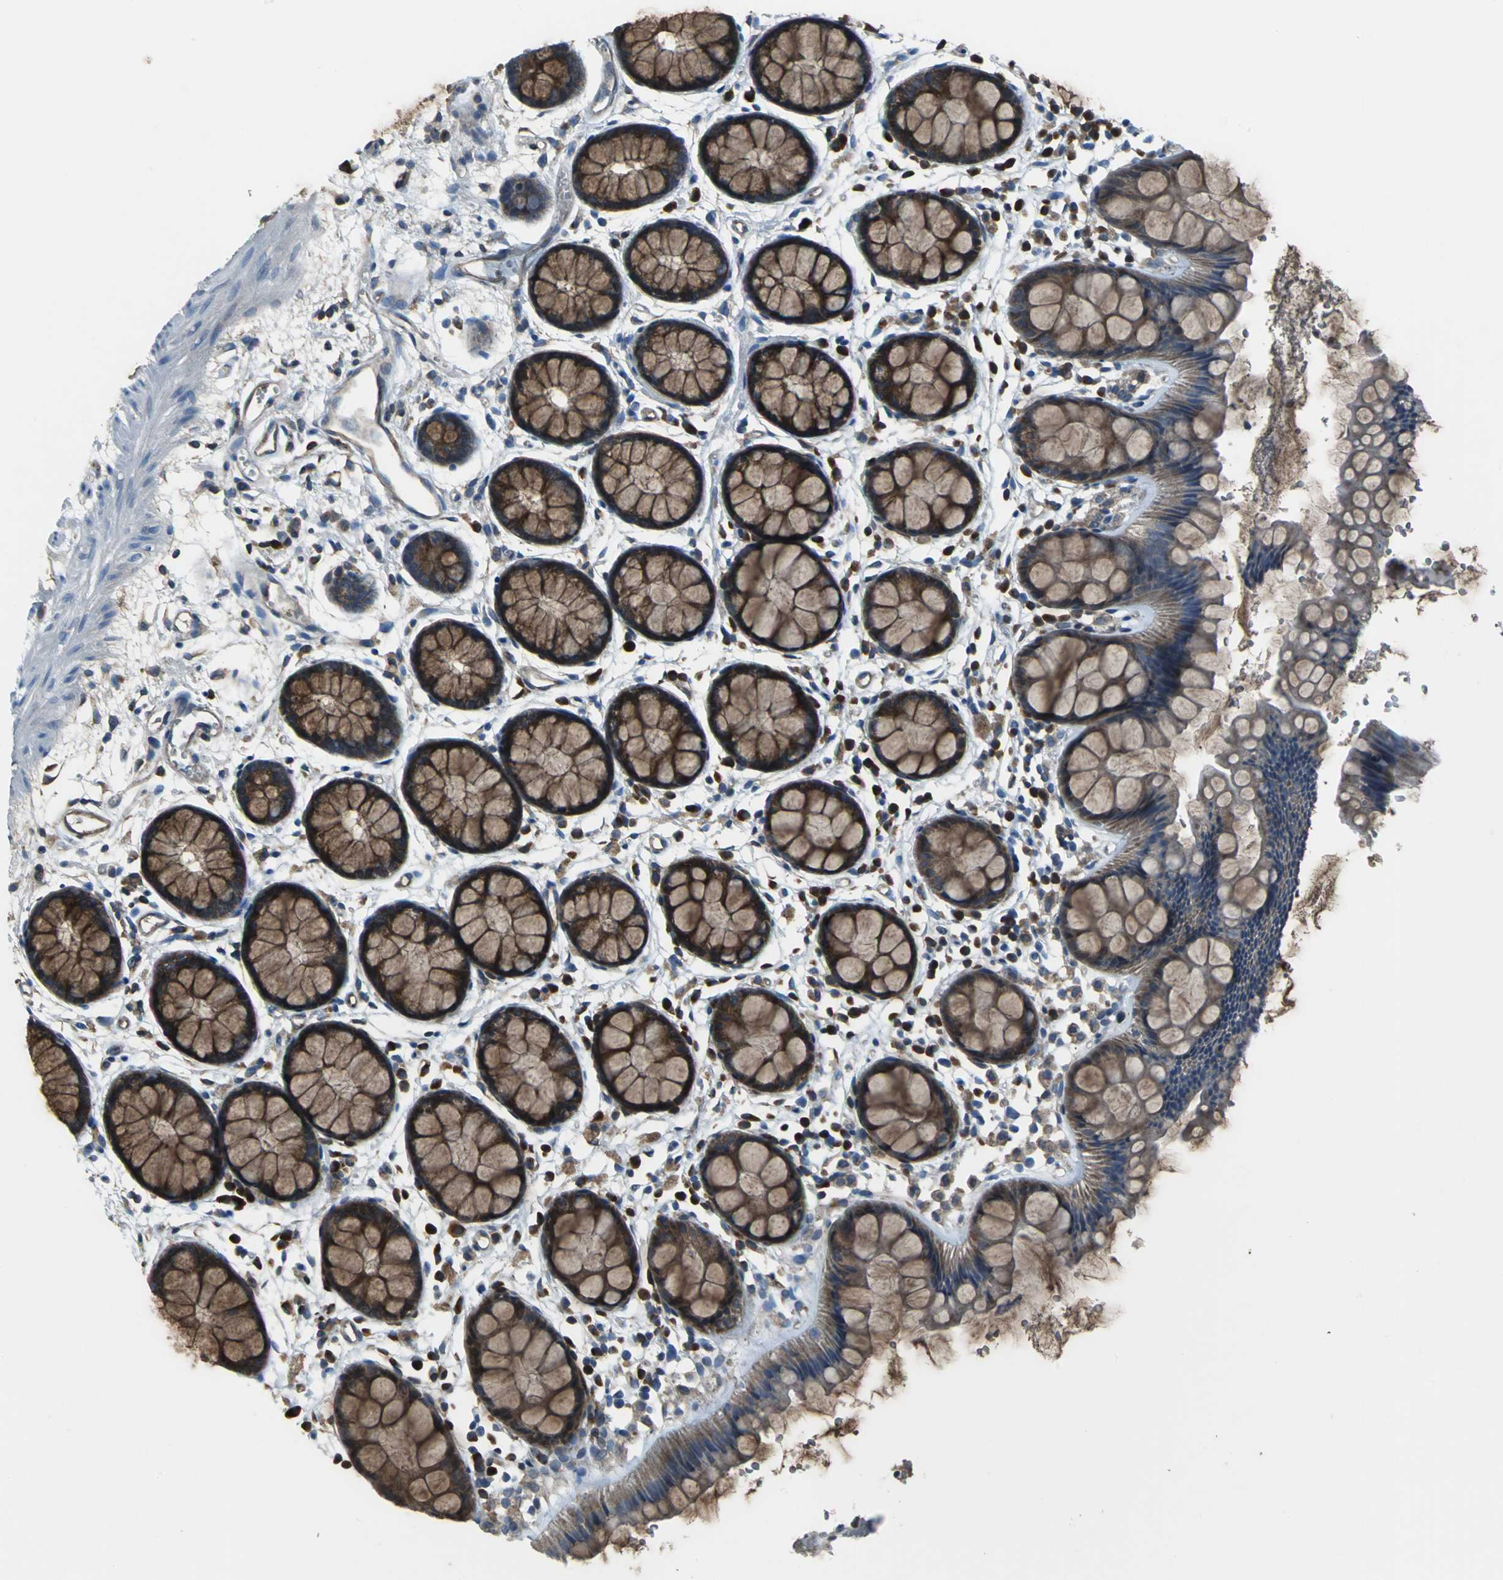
{"staining": {"intensity": "strong", "quantity": "25%-75%", "location": "cytoplasmic/membranous"}, "tissue": "rectum", "cell_type": "Glandular cells", "image_type": "normal", "snomed": [{"axis": "morphology", "description": "Normal tissue, NOS"}, {"axis": "topography", "description": "Rectum"}], "caption": "A photomicrograph showing strong cytoplasmic/membranous expression in approximately 25%-75% of glandular cells in benign rectum, as visualized by brown immunohistochemical staining.", "gene": "EIF5A", "patient": {"sex": "female", "age": 66}}